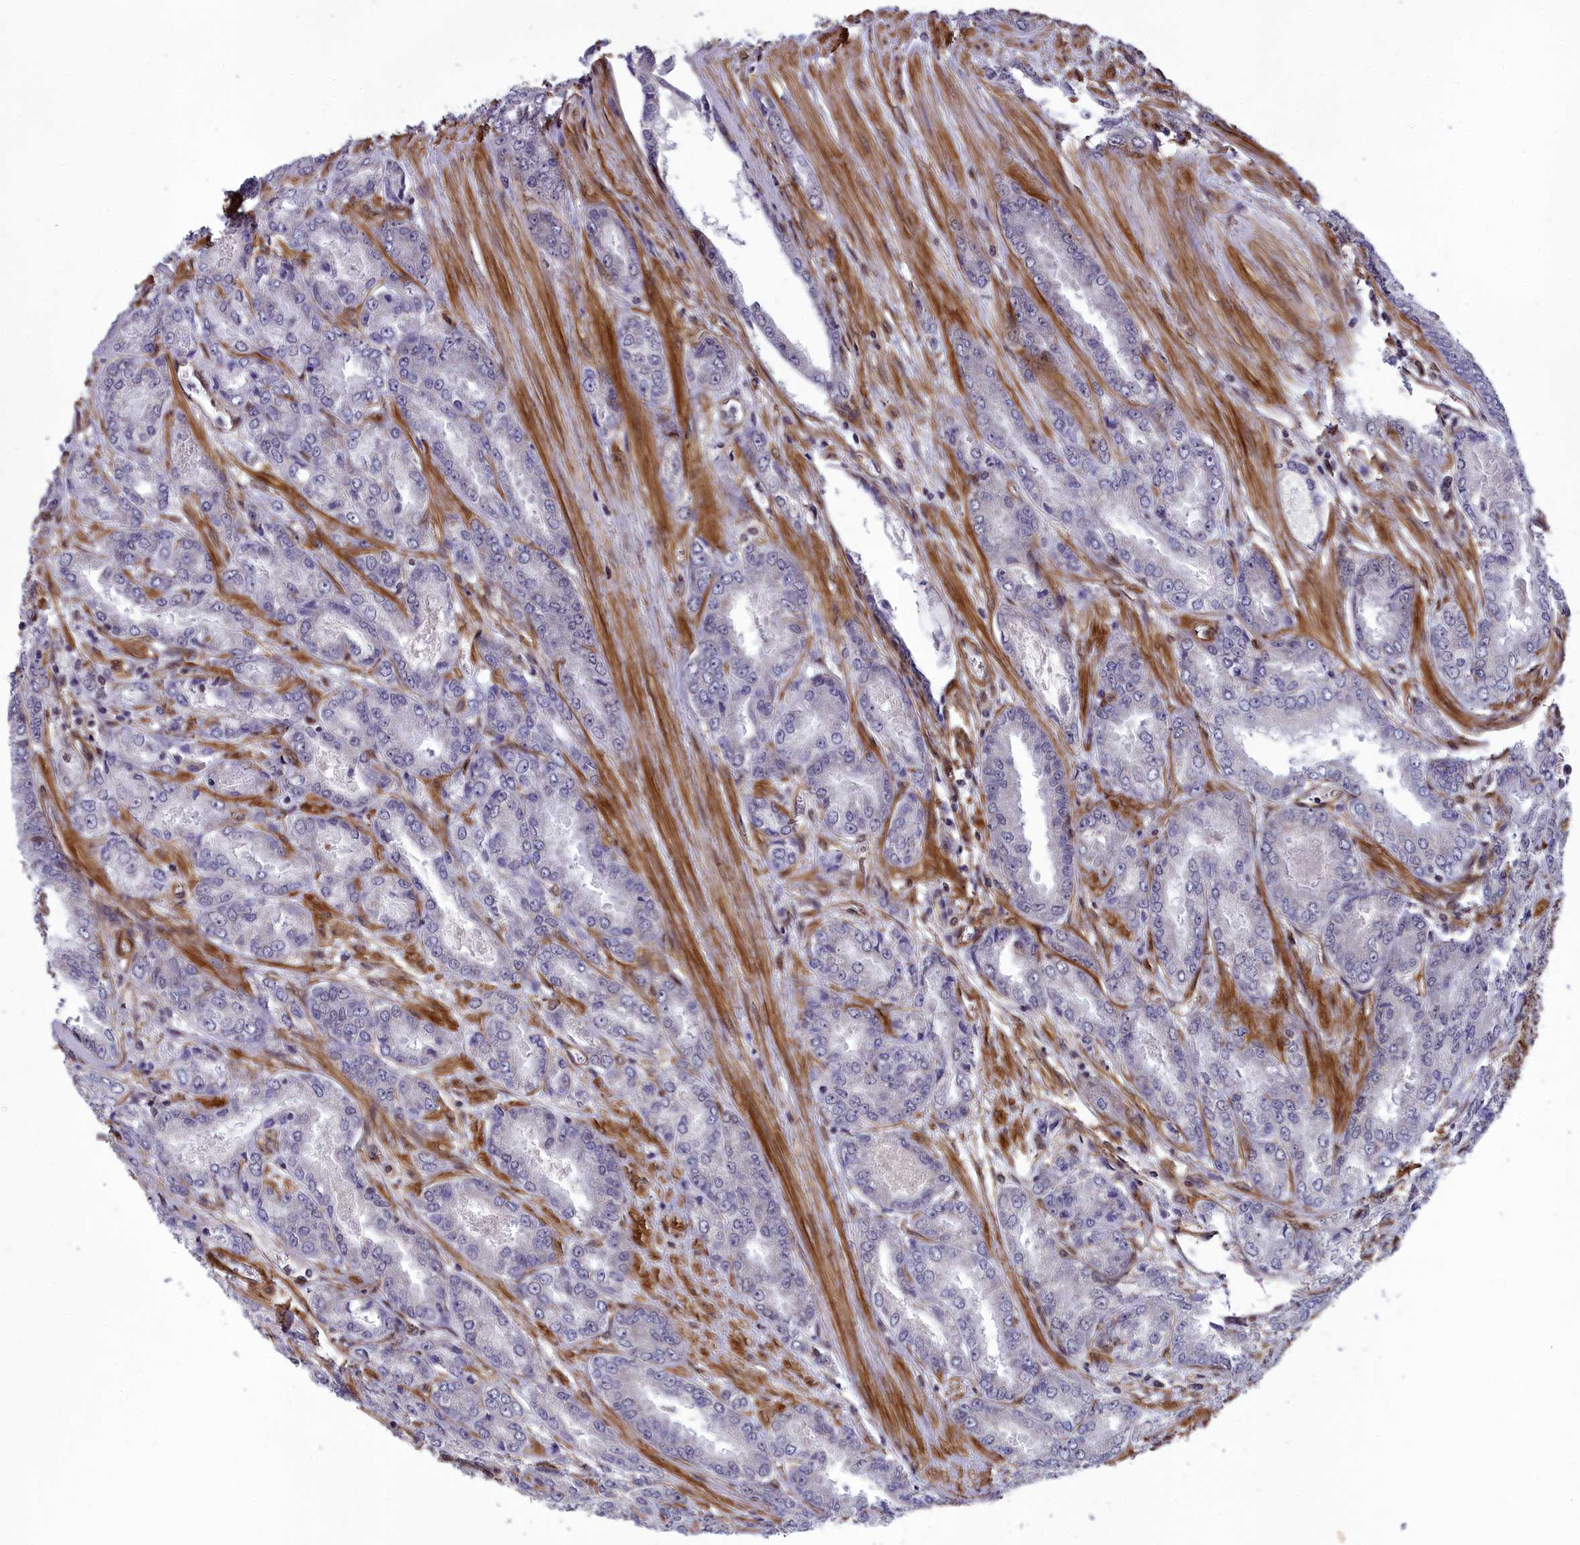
{"staining": {"intensity": "negative", "quantity": "none", "location": "none"}, "tissue": "prostate cancer", "cell_type": "Tumor cells", "image_type": "cancer", "snomed": [{"axis": "morphology", "description": "Adenocarcinoma, High grade"}, {"axis": "topography", "description": "Prostate"}], "caption": "This micrograph is of prostate high-grade adenocarcinoma stained with immunohistochemistry to label a protein in brown with the nuclei are counter-stained blue. There is no positivity in tumor cells.", "gene": "TNS1", "patient": {"sex": "male", "age": 74}}